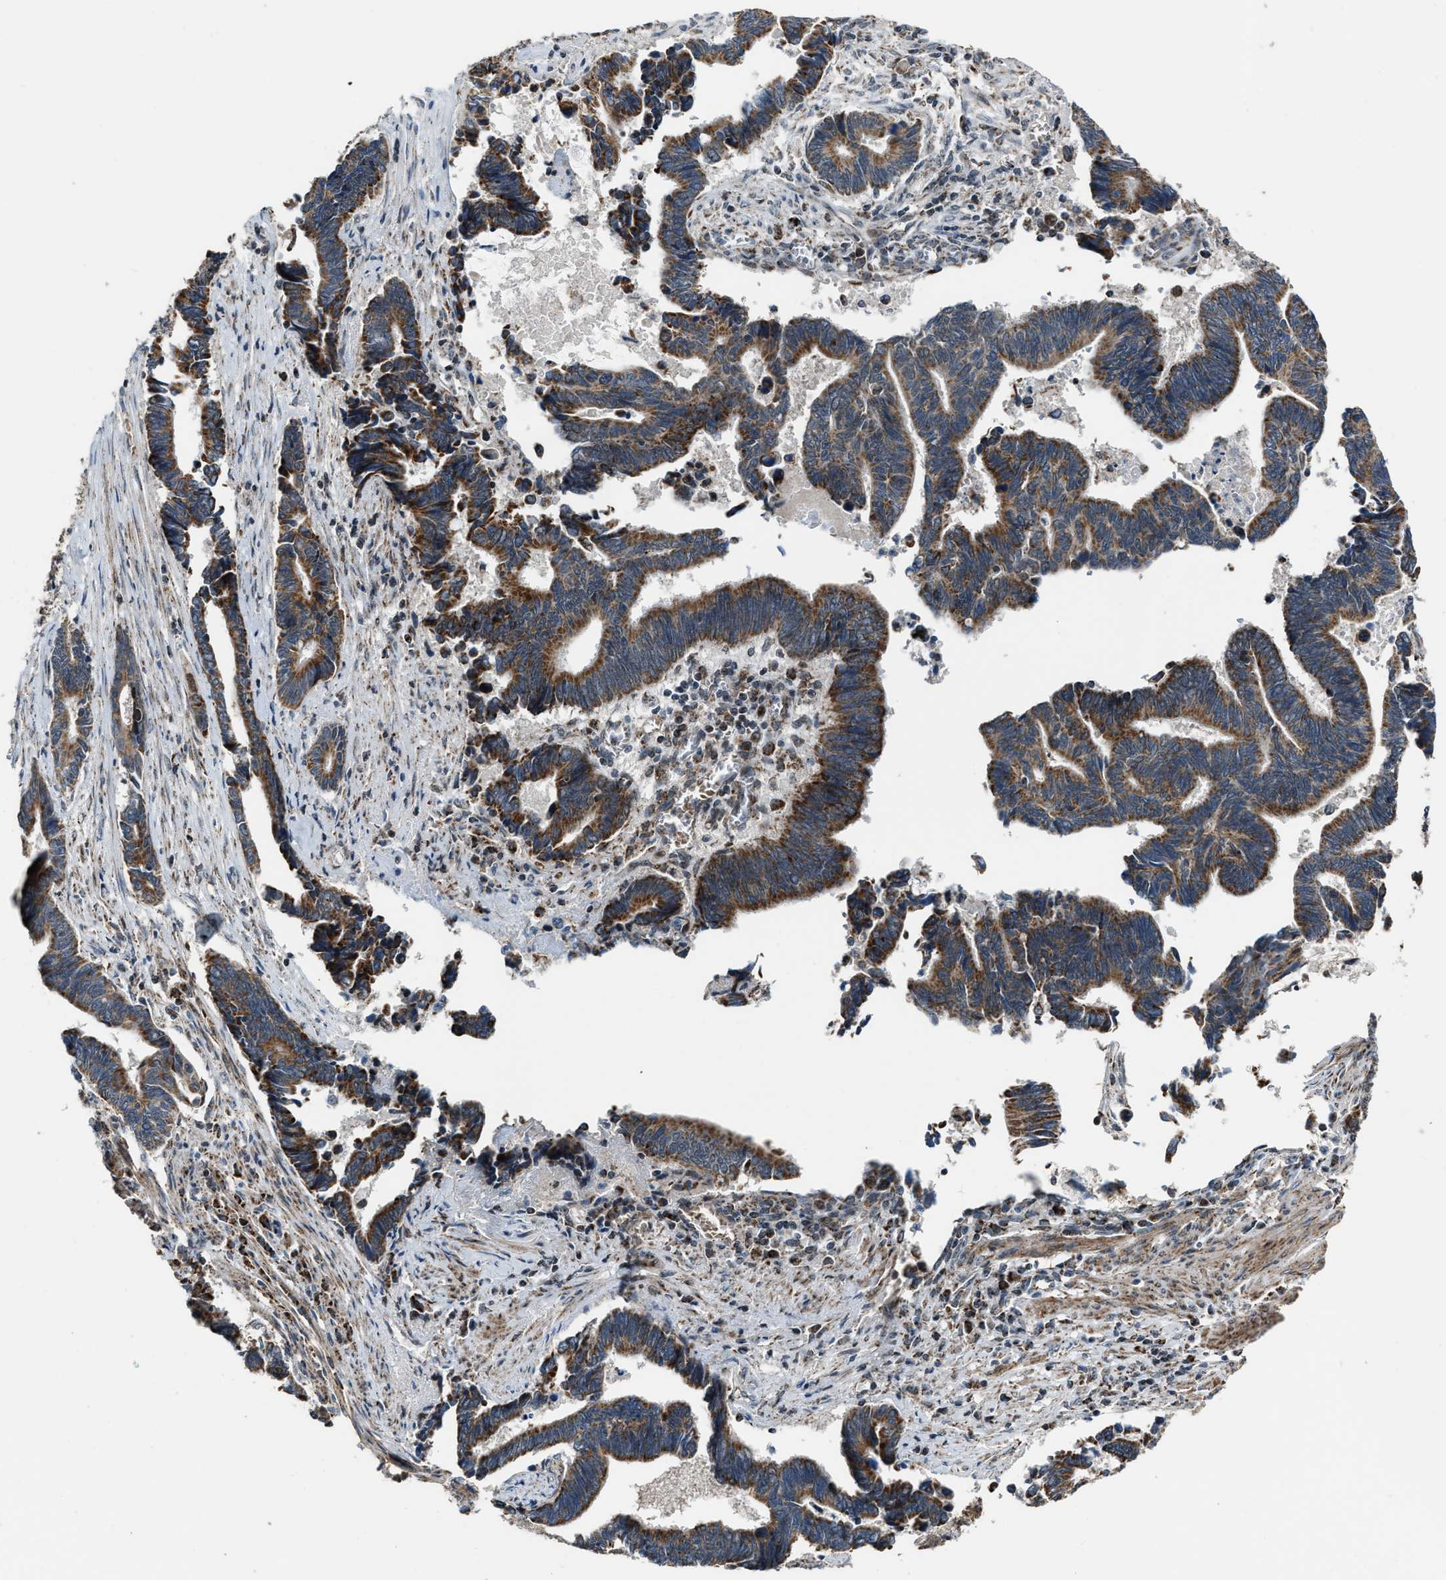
{"staining": {"intensity": "moderate", "quantity": ">75%", "location": "cytoplasmic/membranous"}, "tissue": "pancreatic cancer", "cell_type": "Tumor cells", "image_type": "cancer", "snomed": [{"axis": "morphology", "description": "Adenocarcinoma, NOS"}, {"axis": "topography", "description": "Pancreas"}], "caption": "High-magnification brightfield microscopy of pancreatic adenocarcinoma stained with DAB (3,3'-diaminobenzidine) (brown) and counterstained with hematoxylin (blue). tumor cells exhibit moderate cytoplasmic/membranous staining is seen in approximately>75% of cells. Using DAB (brown) and hematoxylin (blue) stains, captured at high magnification using brightfield microscopy.", "gene": "CHN2", "patient": {"sex": "female", "age": 70}}